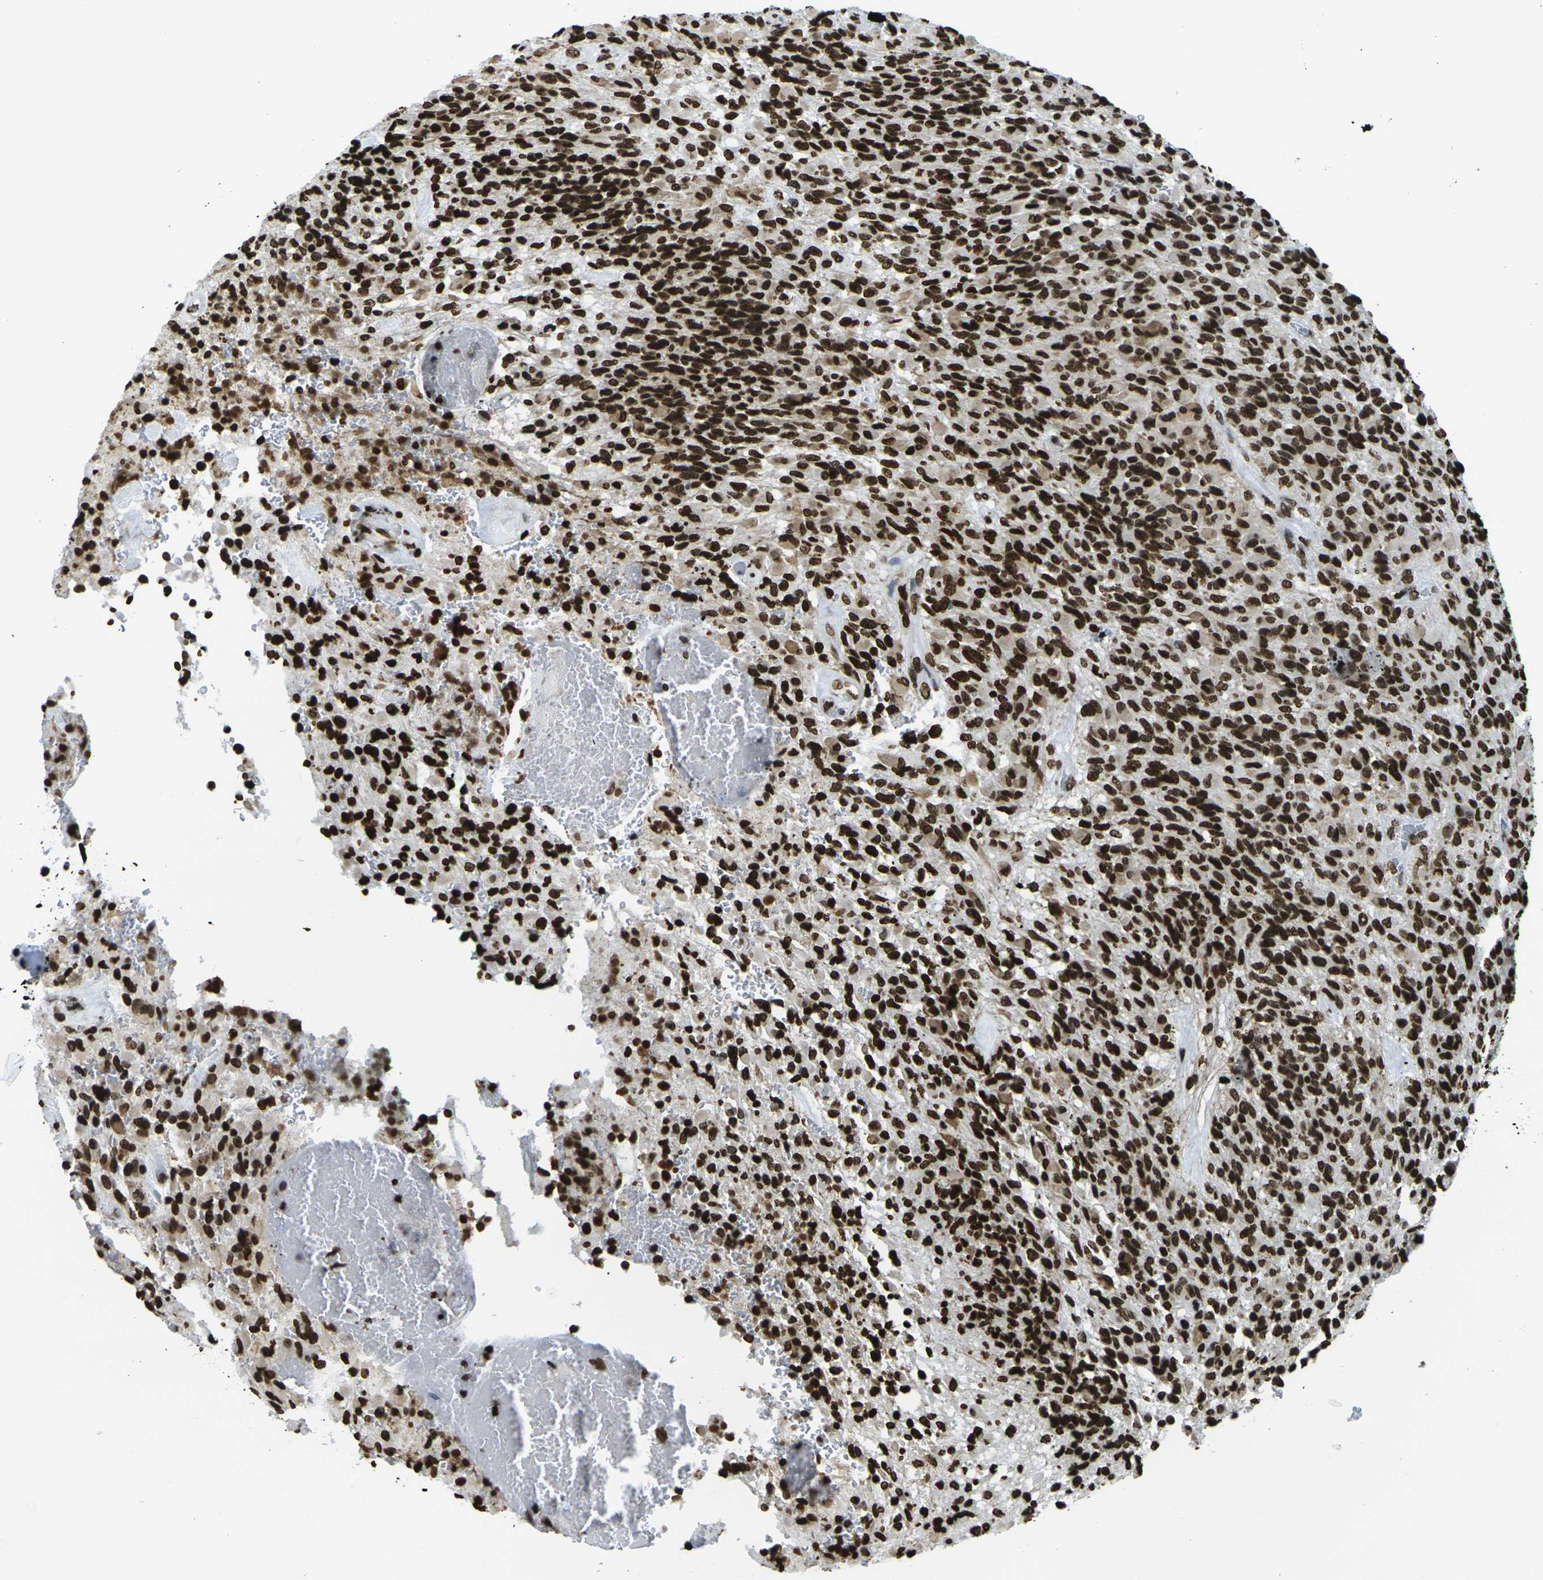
{"staining": {"intensity": "strong", "quantity": ">75%", "location": "nuclear"}, "tissue": "glioma", "cell_type": "Tumor cells", "image_type": "cancer", "snomed": [{"axis": "morphology", "description": "Glioma, malignant, High grade"}, {"axis": "topography", "description": "Brain"}], "caption": "Brown immunohistochemical staining in human high-grade glioma (malignant) shows strong nuclear positivity in about >75% of tumor cells.", "gene": "H1-2", "patient": {"sex": "male", "age": 71}}